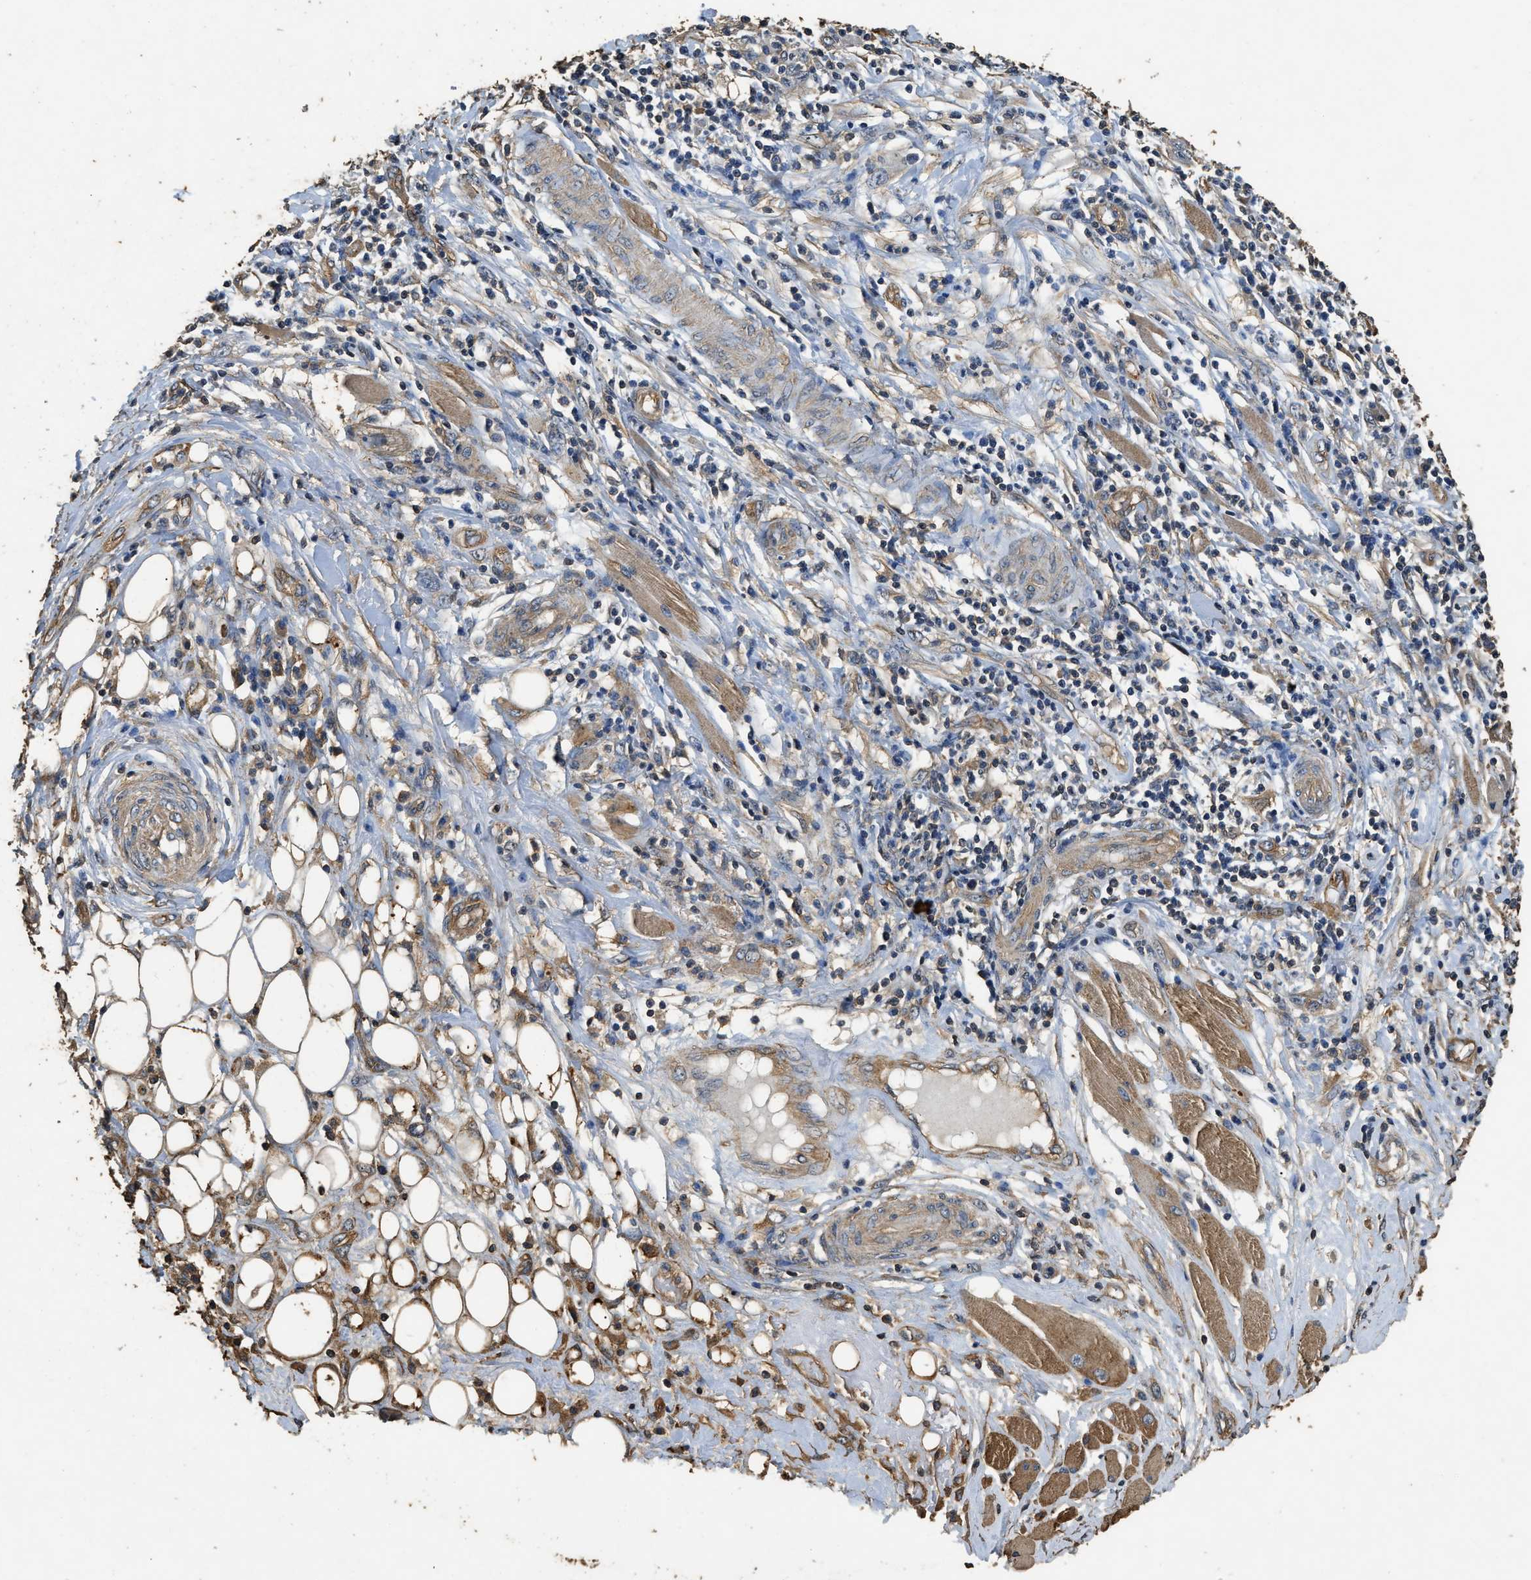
{"staining": {"intensity": "weak", "quantity": "<25%", "location": "cytoplasmic/membranous"}, "tissue": "skin cancer", "cell_type": "Tumor cells", "image_type": "cancer", "snomed": [{"axis": "morphology", "description": "Squamous cell carcinoma, NOS"}, {"axis": "topography", "description": "Skin"}], "caption": "There is no significant positivity in tumor cells of skin cancer. (DAB immunohistochemistry visualized using brightfield microscopy, high magnification).", "gene": "MIB1", "patient": {"sex": "female", "age": 88}}